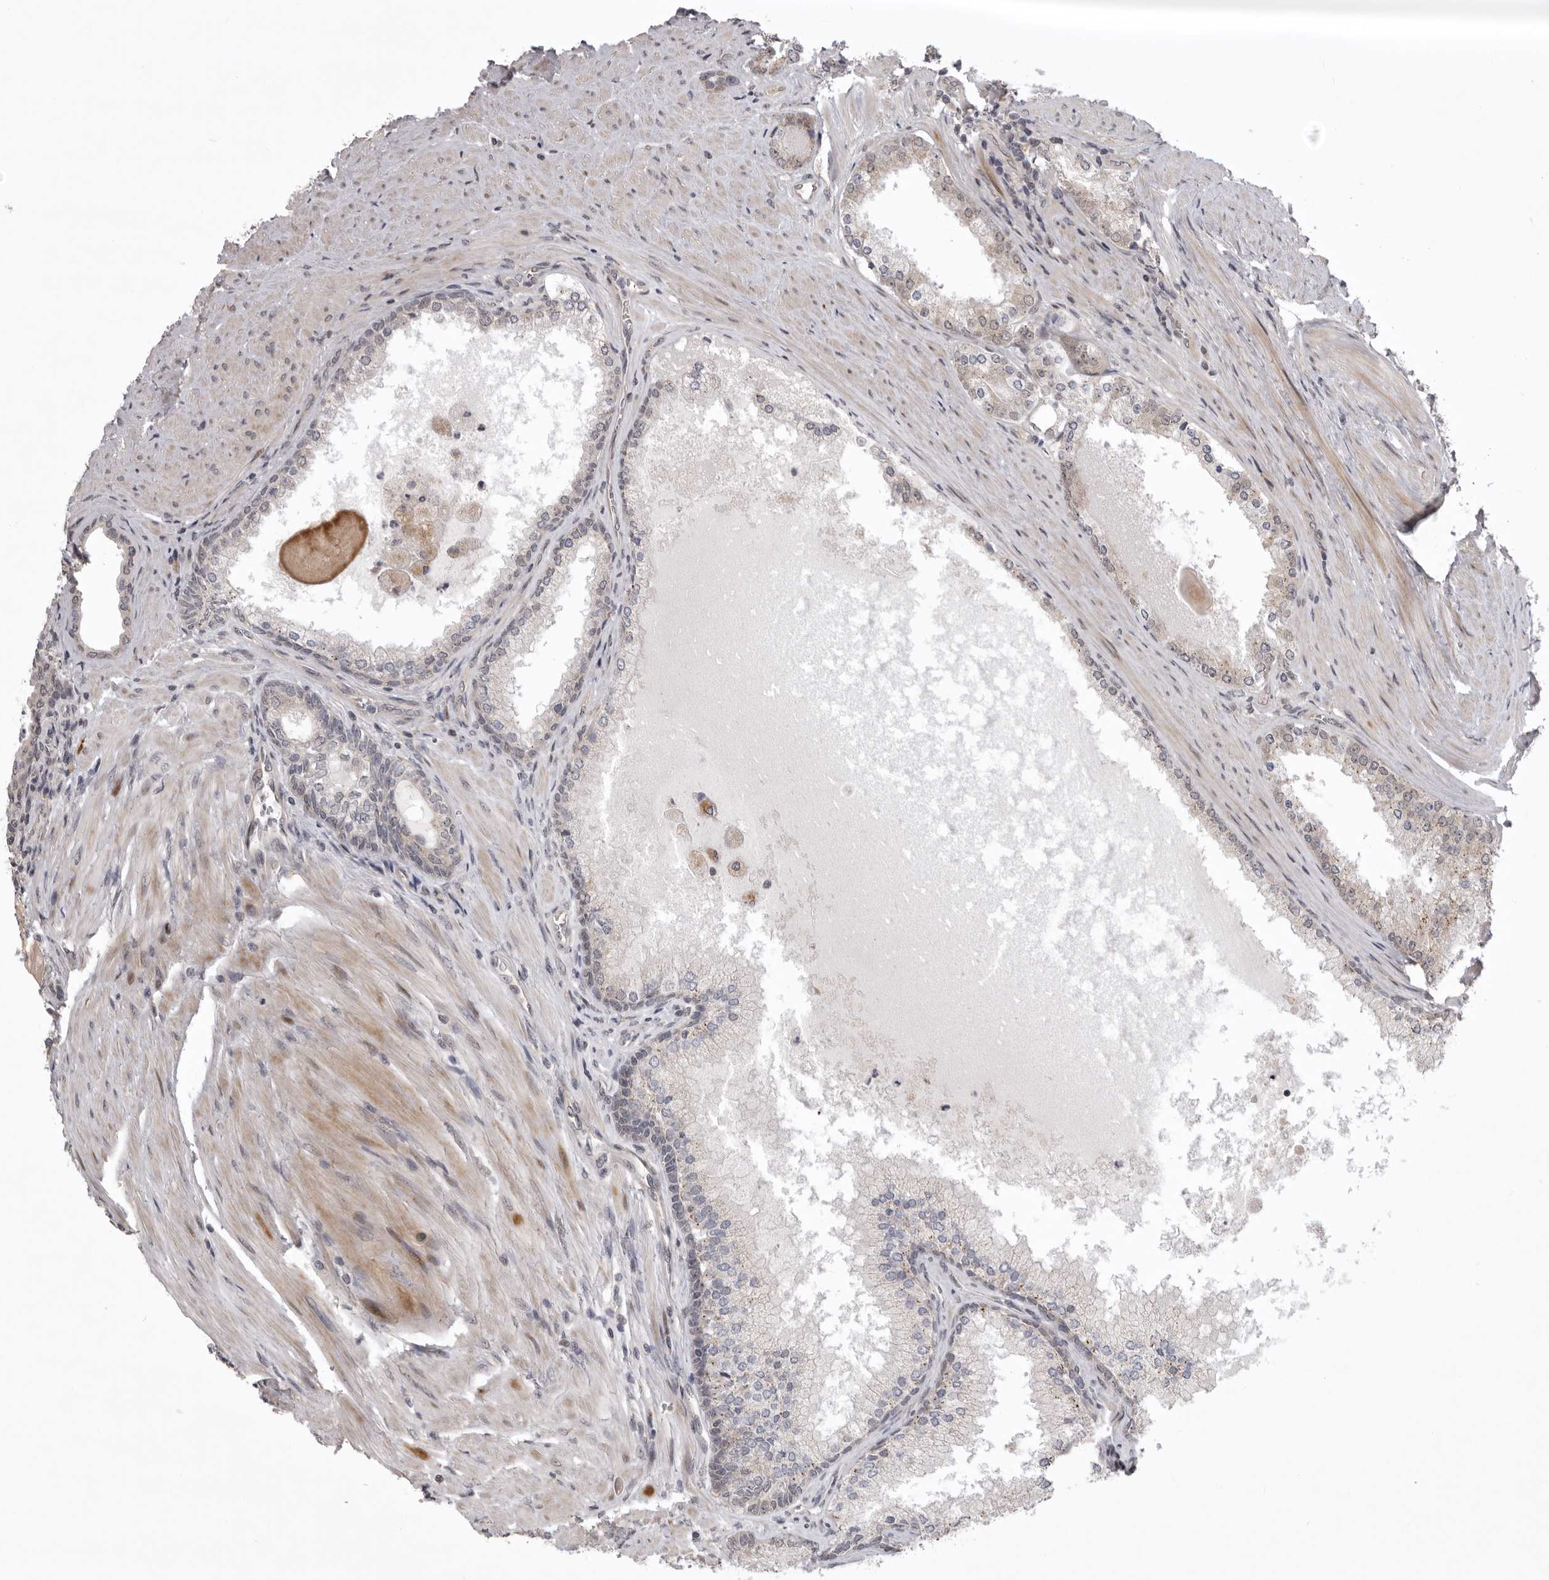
{"staining": {"intensity": "weak", "quantity": "<25%", "location": "cytoplasmic/membranous"}, "tissue": "prostate cancer", "cell_type": "Tumor cells", "image_type": "cancer", "snomed": [{"axis": "morphology", "description": "Adenocarcinoma, High grade"}, {"axis": "topography", "description": "Prostate"}], "caption": "Tumor cells are negative for protein expression in human prostate cancer (high-grade adenocarcinoma).", "gene": "C1orf109", "patient": {"sex": "male", "age": 60}}